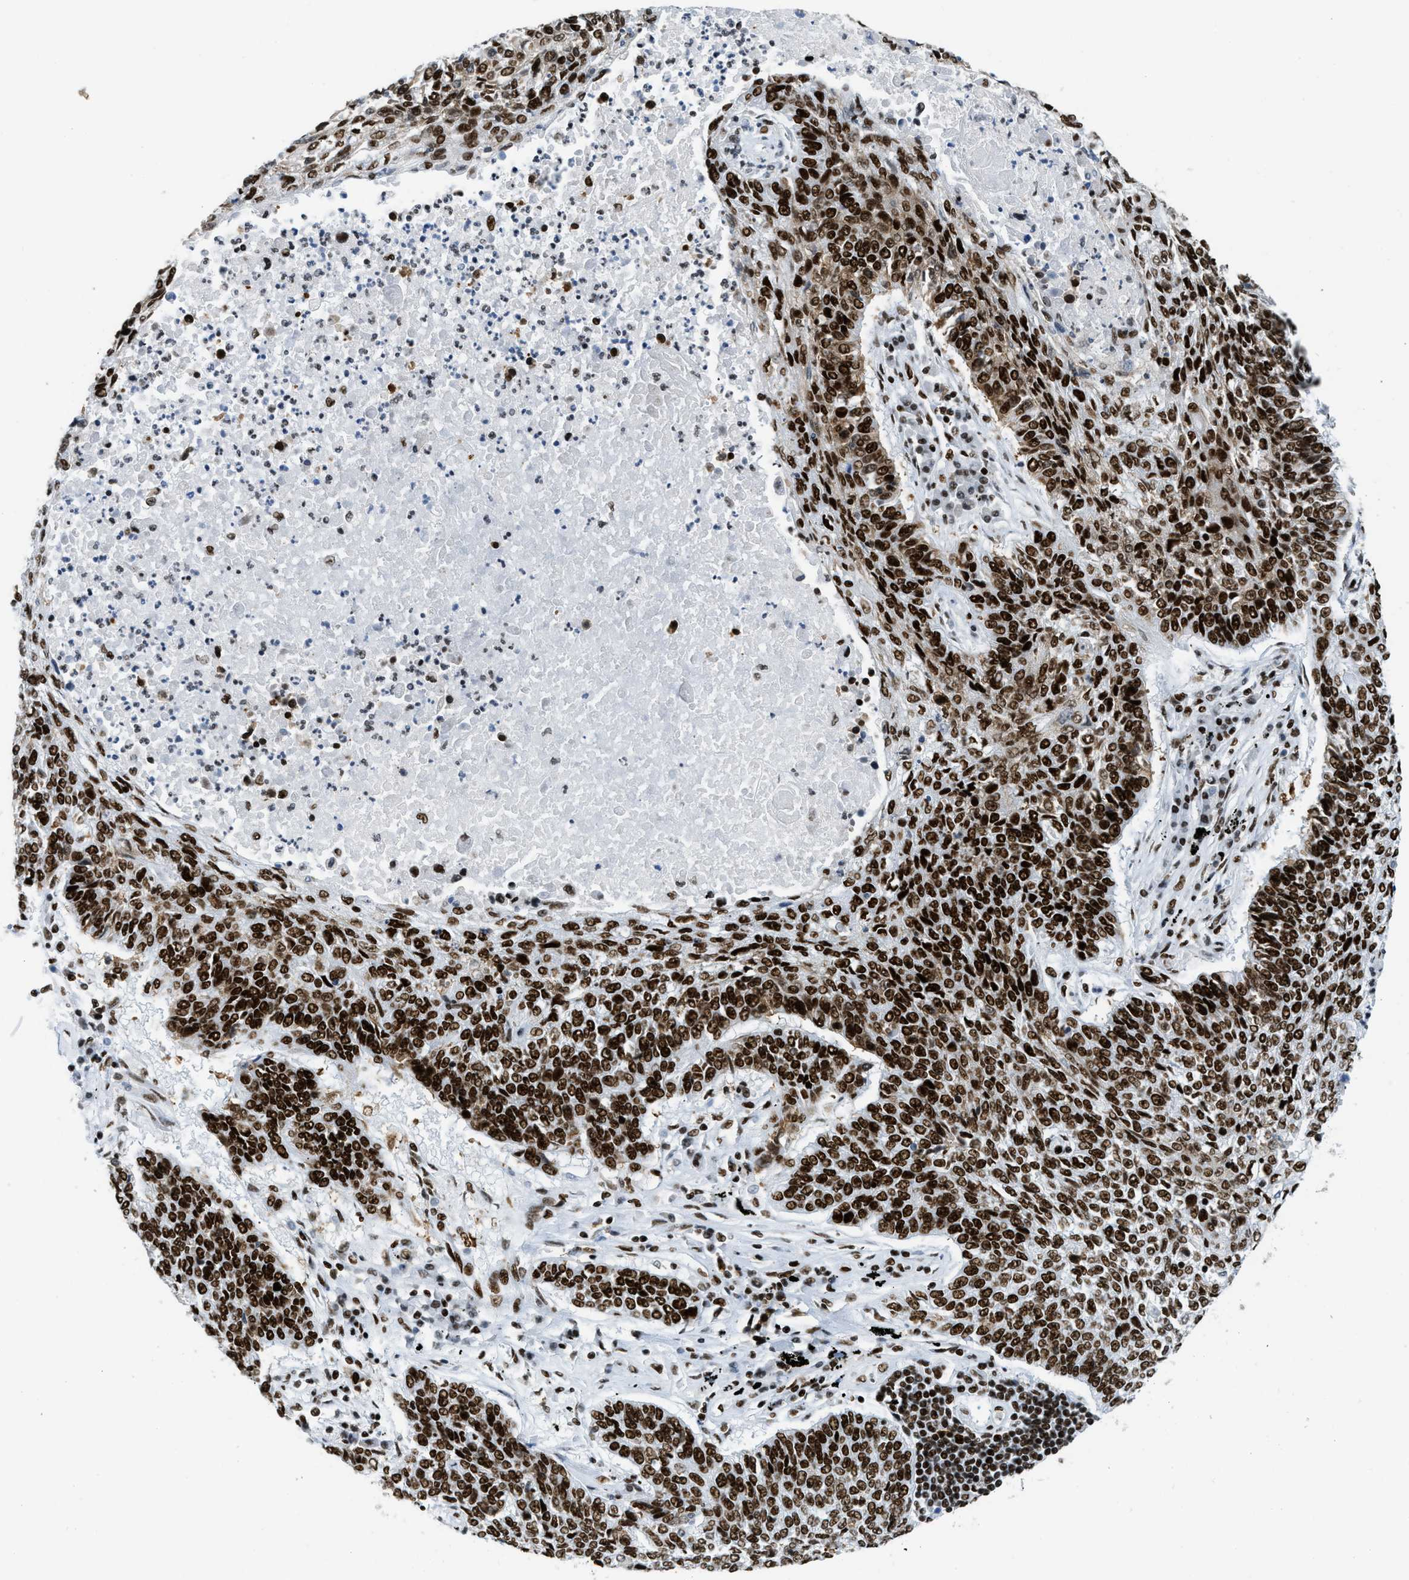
{"staining": {"intensity": "strong", "quantity": ">75%", "location": "cytoplasmic/membranous,nuclear"}, "tissue": "lung cancer", "cell_type": "Tumor cells", "image_type": "cancer", "snomed": [{"axis": "morphology", "description": "Normal tissue, NOS"}, {"axis": "morphology", "description": "Squamous cell carcinoma, NOS"}, {"axis": "topography", "description": "Cartilage tissue"}, {"axis": "topography", "description": "Bronchus"}, {"axis": "topography", "description": "Lung"}], "caption": "Lung squamous cell carcinoma stained with a protein marker demonstrates strong staining in tumor cells.", "gene": "PIF1", "patient": {"sex": "female", "age": 49}}